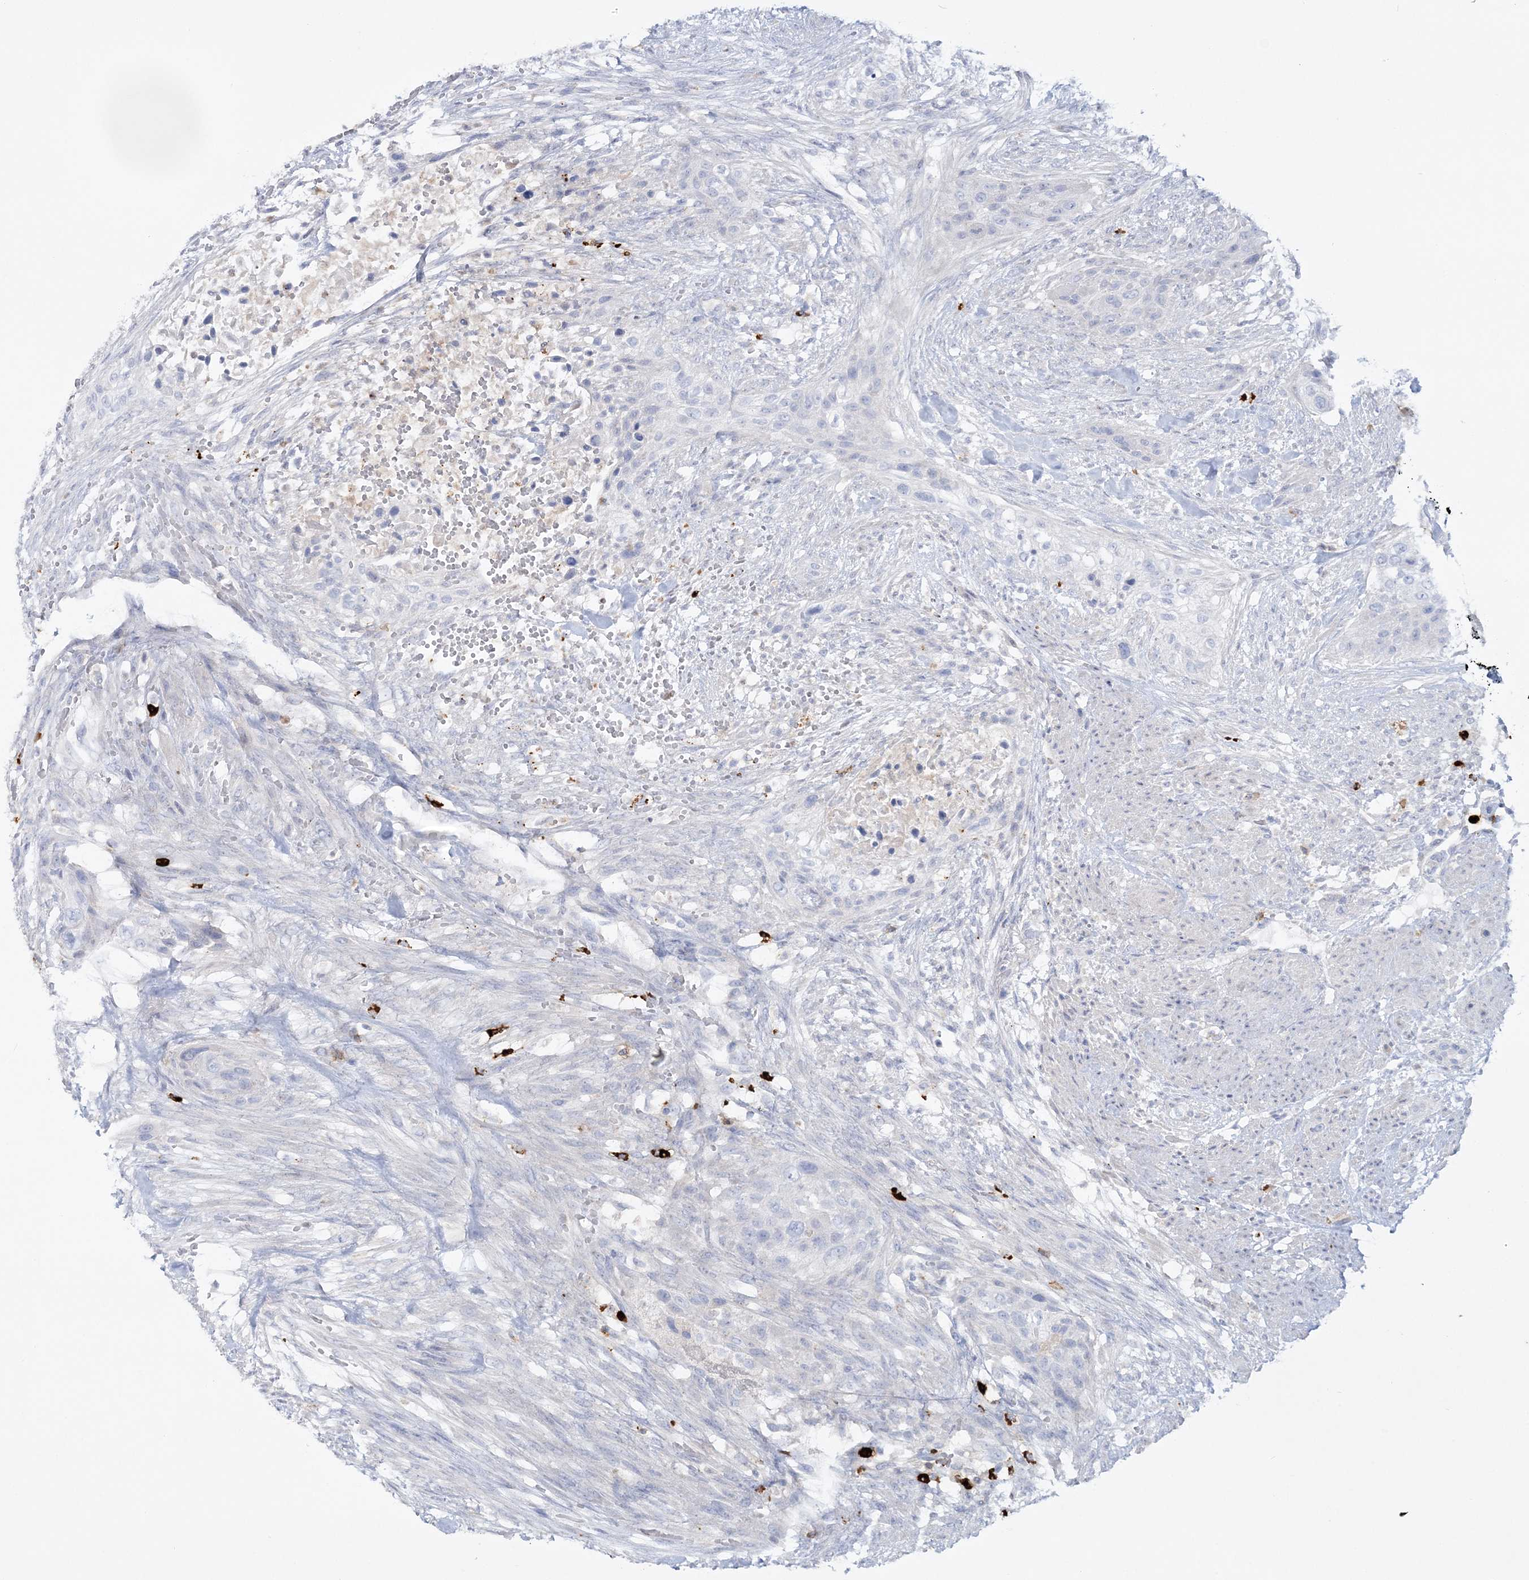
{"staining": {"intensity": "negative", "quantity": "none", "location": "none"}, "tissue": "urothelial cancer", "cell_type": "Tumor cells", "image_type": "cancer", "snomed": [{"axis": "morphology", "description": "Urothelial carcinoma, High grade"}, {"axis": "topography", "description": "Urinary bladder"}], "caption": "Histopathology image shows no protein staining in tumor cells of high-grade urothelial carcinoma tissue. (DAB (3,3'-diaminobenzidine) immunohistochemistry, high magnification).", "gene": "WDSUB1", "patient": {"sex": "male", "age": 35}}